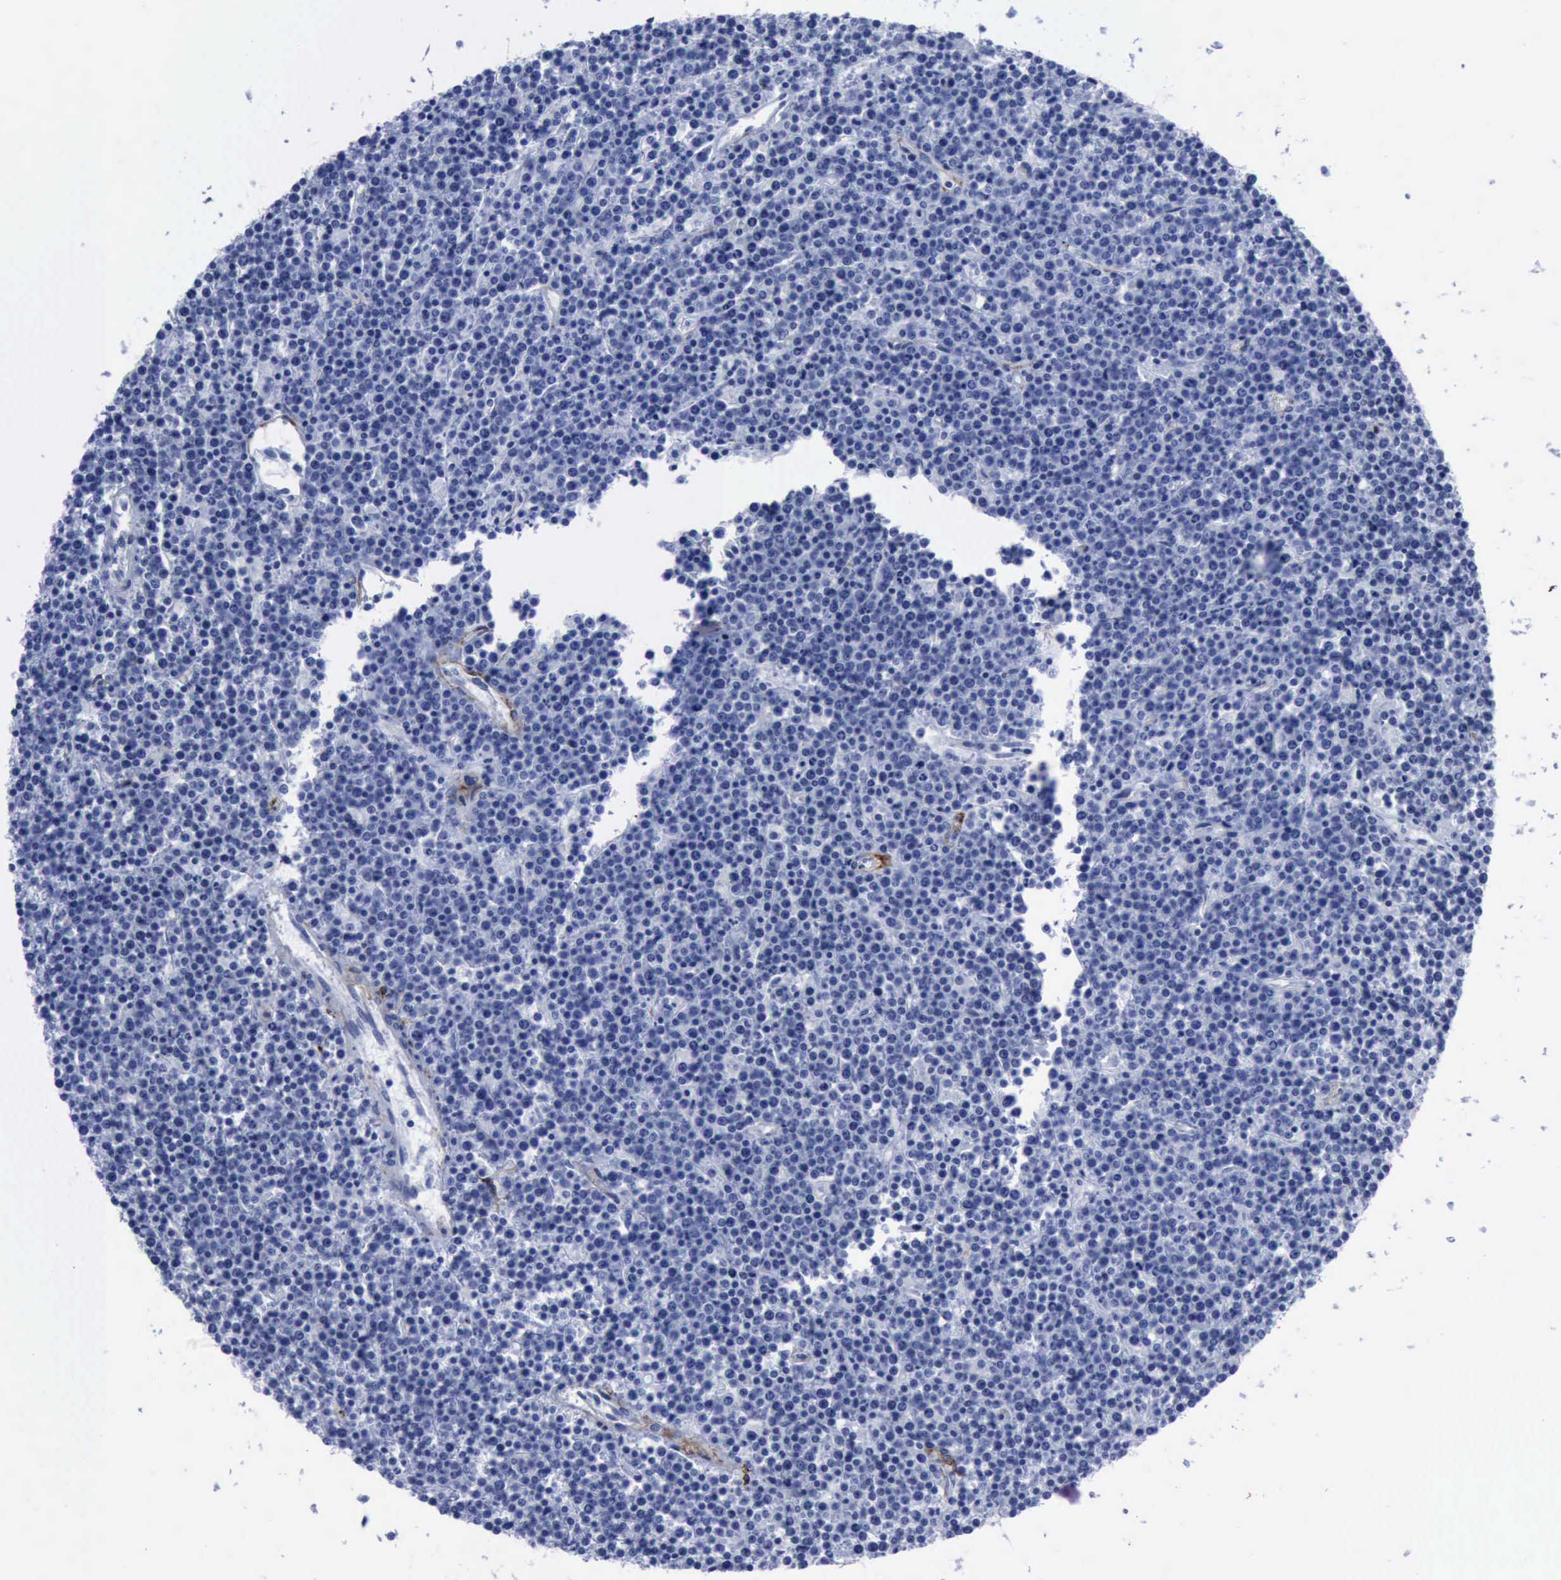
{"staining": {"intensity": "negative", "quantity": "none", "location": "none"}, "tissue": "lymphoma", "cell_type": "Tumor cells", "image_type": "cancer", "snomed": [{"axis": "morphology", "description": "Malignant lymphoma, non-Hodgkin's type, High grade"}, {"axis": "topography", "description": "Ovary"}], "caption": "Immunohistochemical staining of lymphoma exhibits no significant expression in tumor cells.", "gene": "NGFR", "patient": {"sex": "female", "age": 56}}